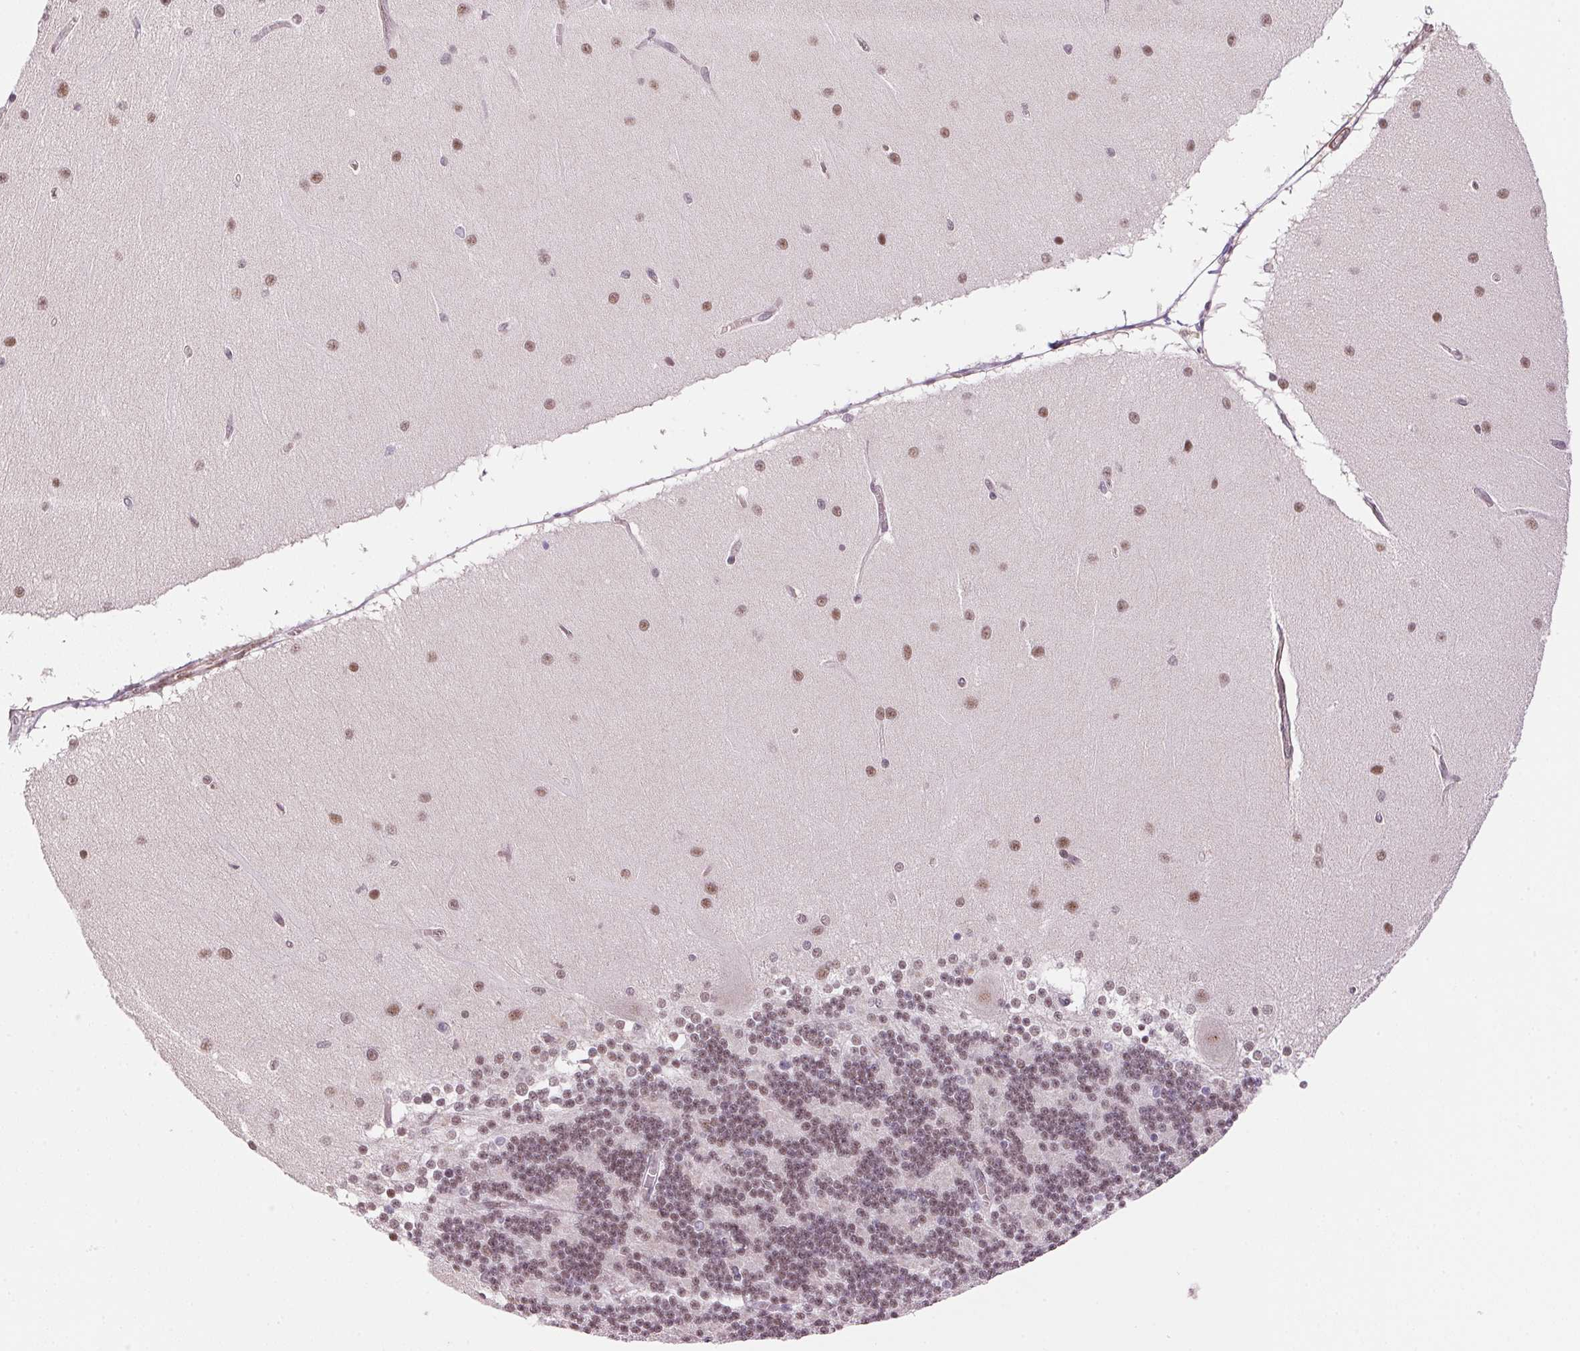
{"staining": {"intensity": "strong", "quantity": "25%-75%", "location": "nuclear"}, "tissue": "cerebellum", "cell_type": "Cells in granular layer", "image_type": "normal", "snomed": [{"axis": "morphology", "description": "Normal tissue, NOS"}, {"axis": "topography", "description": "Cerebellum"}], "caption": "An immunohistochemistry (IHC) photomicrograph of benign tissue is shown. Protein staining in brown shows strong nuclear positivity in cerebellum within cells in granular layer.", "gene": "HNRNPDL", "patient": {"sex": "female", "age": 54}}